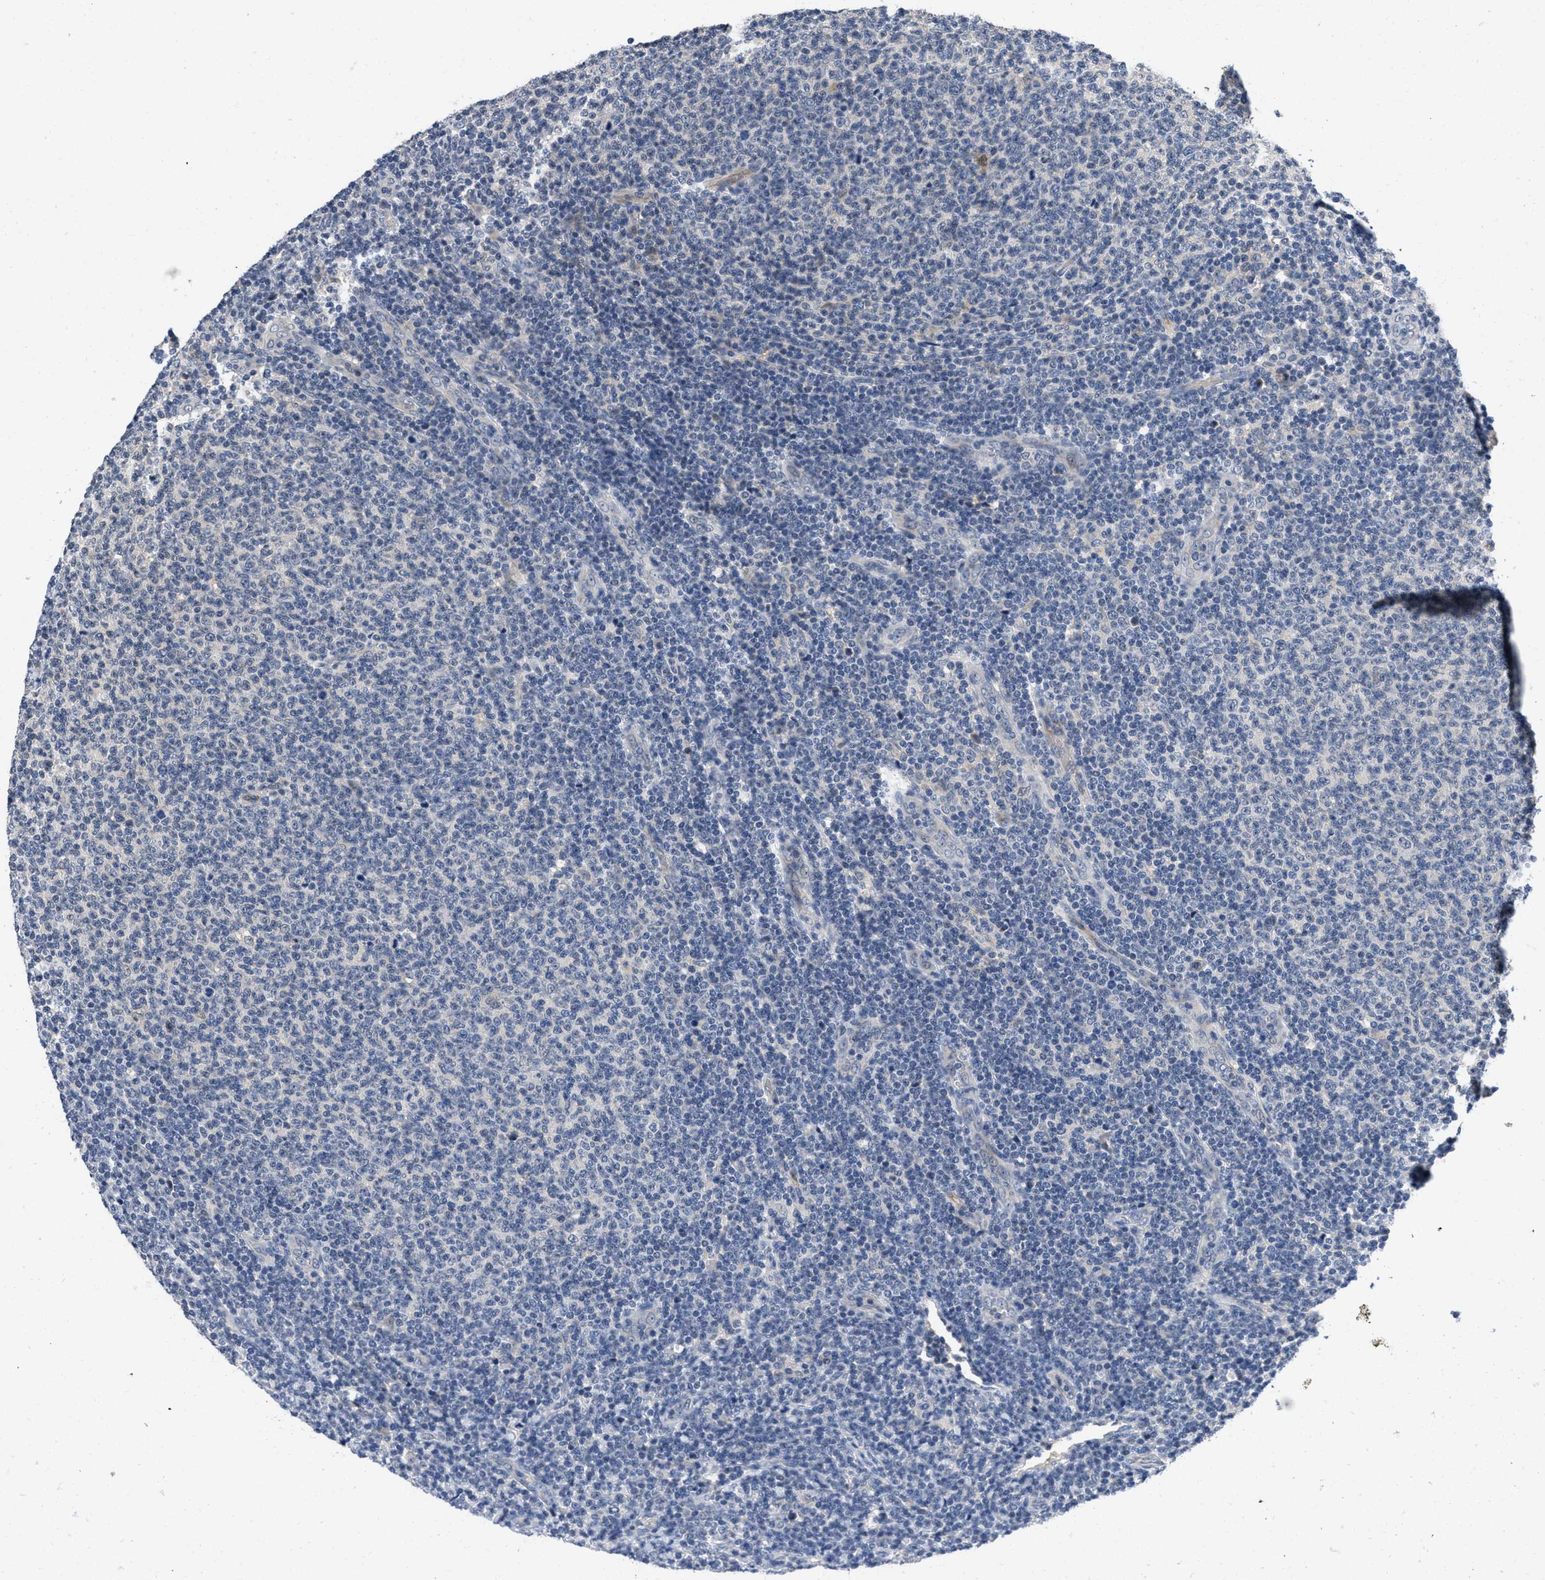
{"staining": {"intensity": "negative", "quantity": "none", "location": "none"}, "tissue": "lymphoma", "cell_type": "Tumor cells", "image_type": "cancer", "snomed": [{"axis": "morphology", "description": "Malignant lymphoma, non-Hodgkin's type, Low grade"}, {"axis": "topography", "description": "Lymph node"}], "caption": "Tumor cells are negative for protein expression in human low-grade malignant lymphoma, non-Hodgkin's type.", "gene": "ANGPT1", "patient": {"sex": "male", "age": 66}}